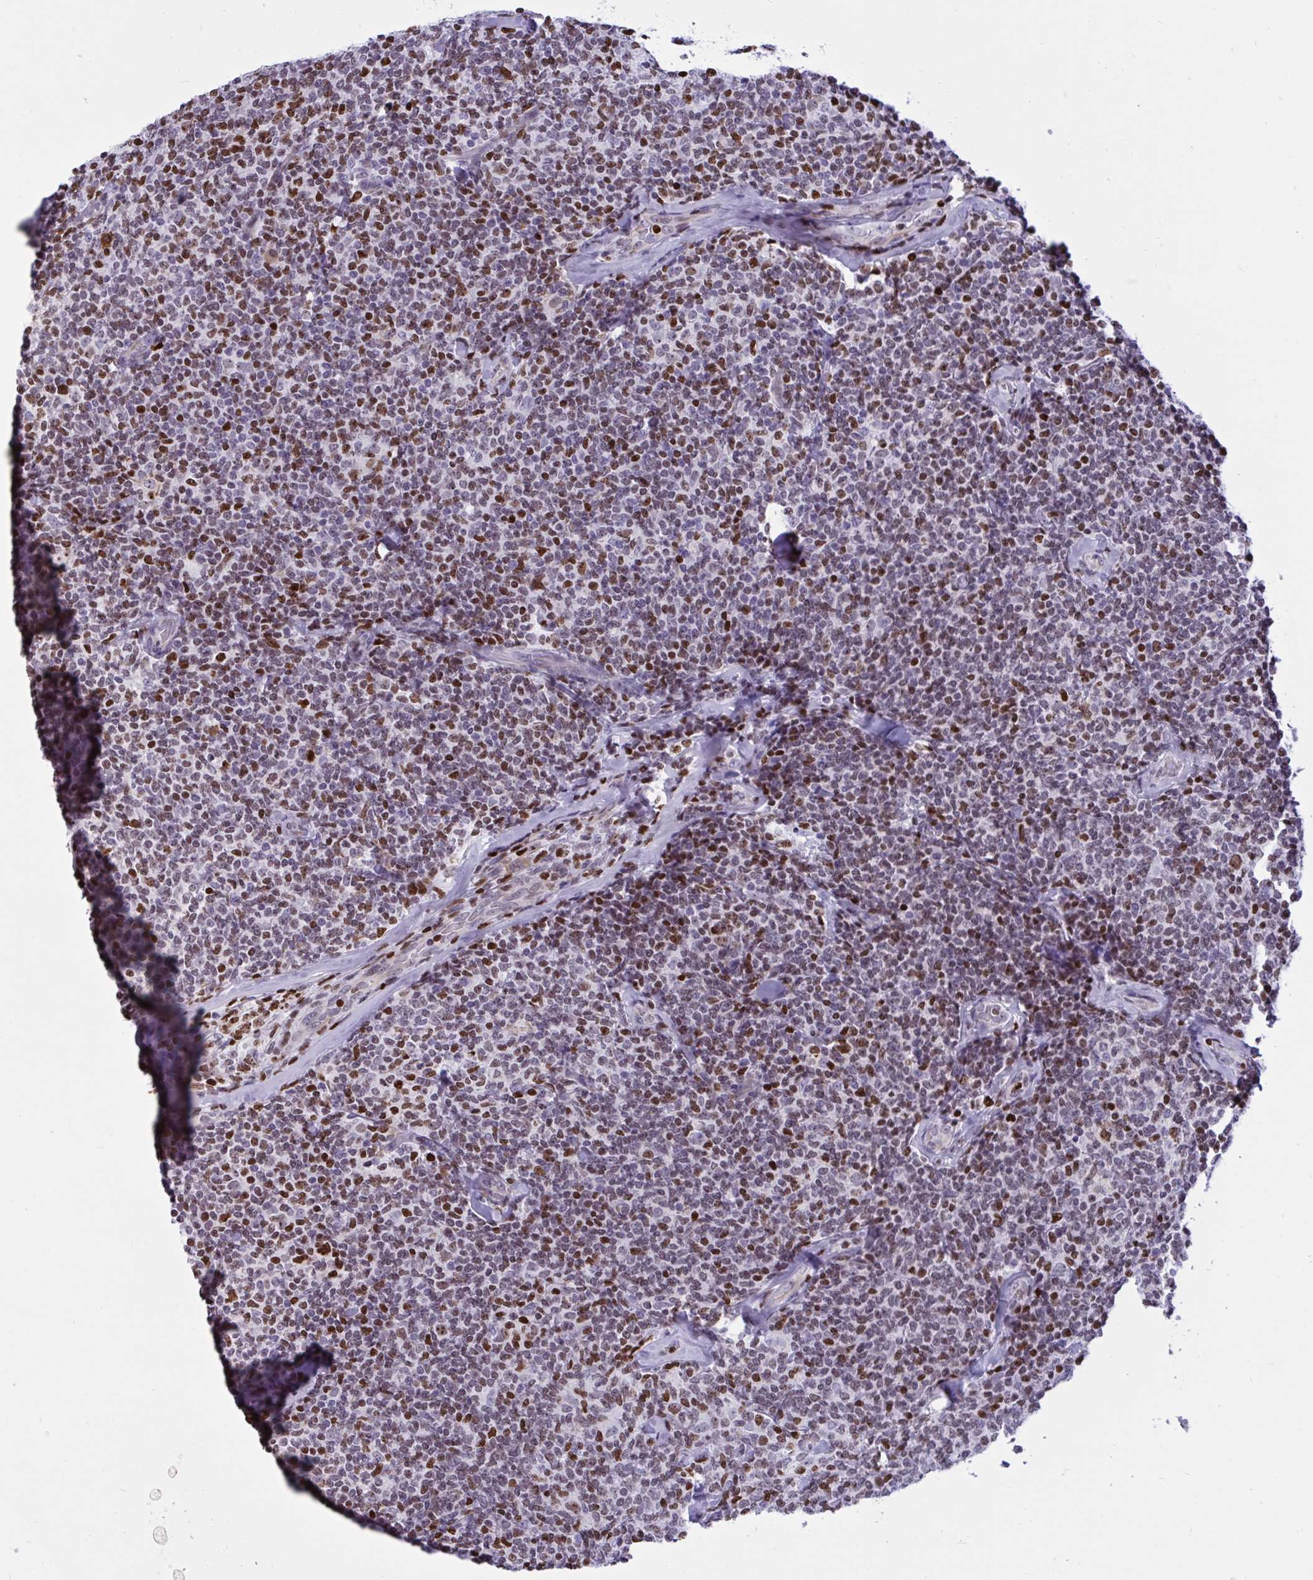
{"staining": {"intensity": "moderate", "quantity": "25%-75%", "location": "nuclear"}, "tissue": "lymphoma", "cell_type": "Tumor cells", "image_type": "cancer", "snomed": [{"axis": "morphology", "description": "Malignant lymphoma, non-Hodgkin's type, Low grade"}, {"axis": "topography", "description": "Lymph node"}], "caption": "The micrograph shows immunohistochemical staining of low-grade malignant lymphoma, non-Hodgkin's type. There is moderate nuclear staining is identified in about 25%-75% of tumor cells.", "gene": "HMGB2", "patient": {"sex": "female", "age": 56}}